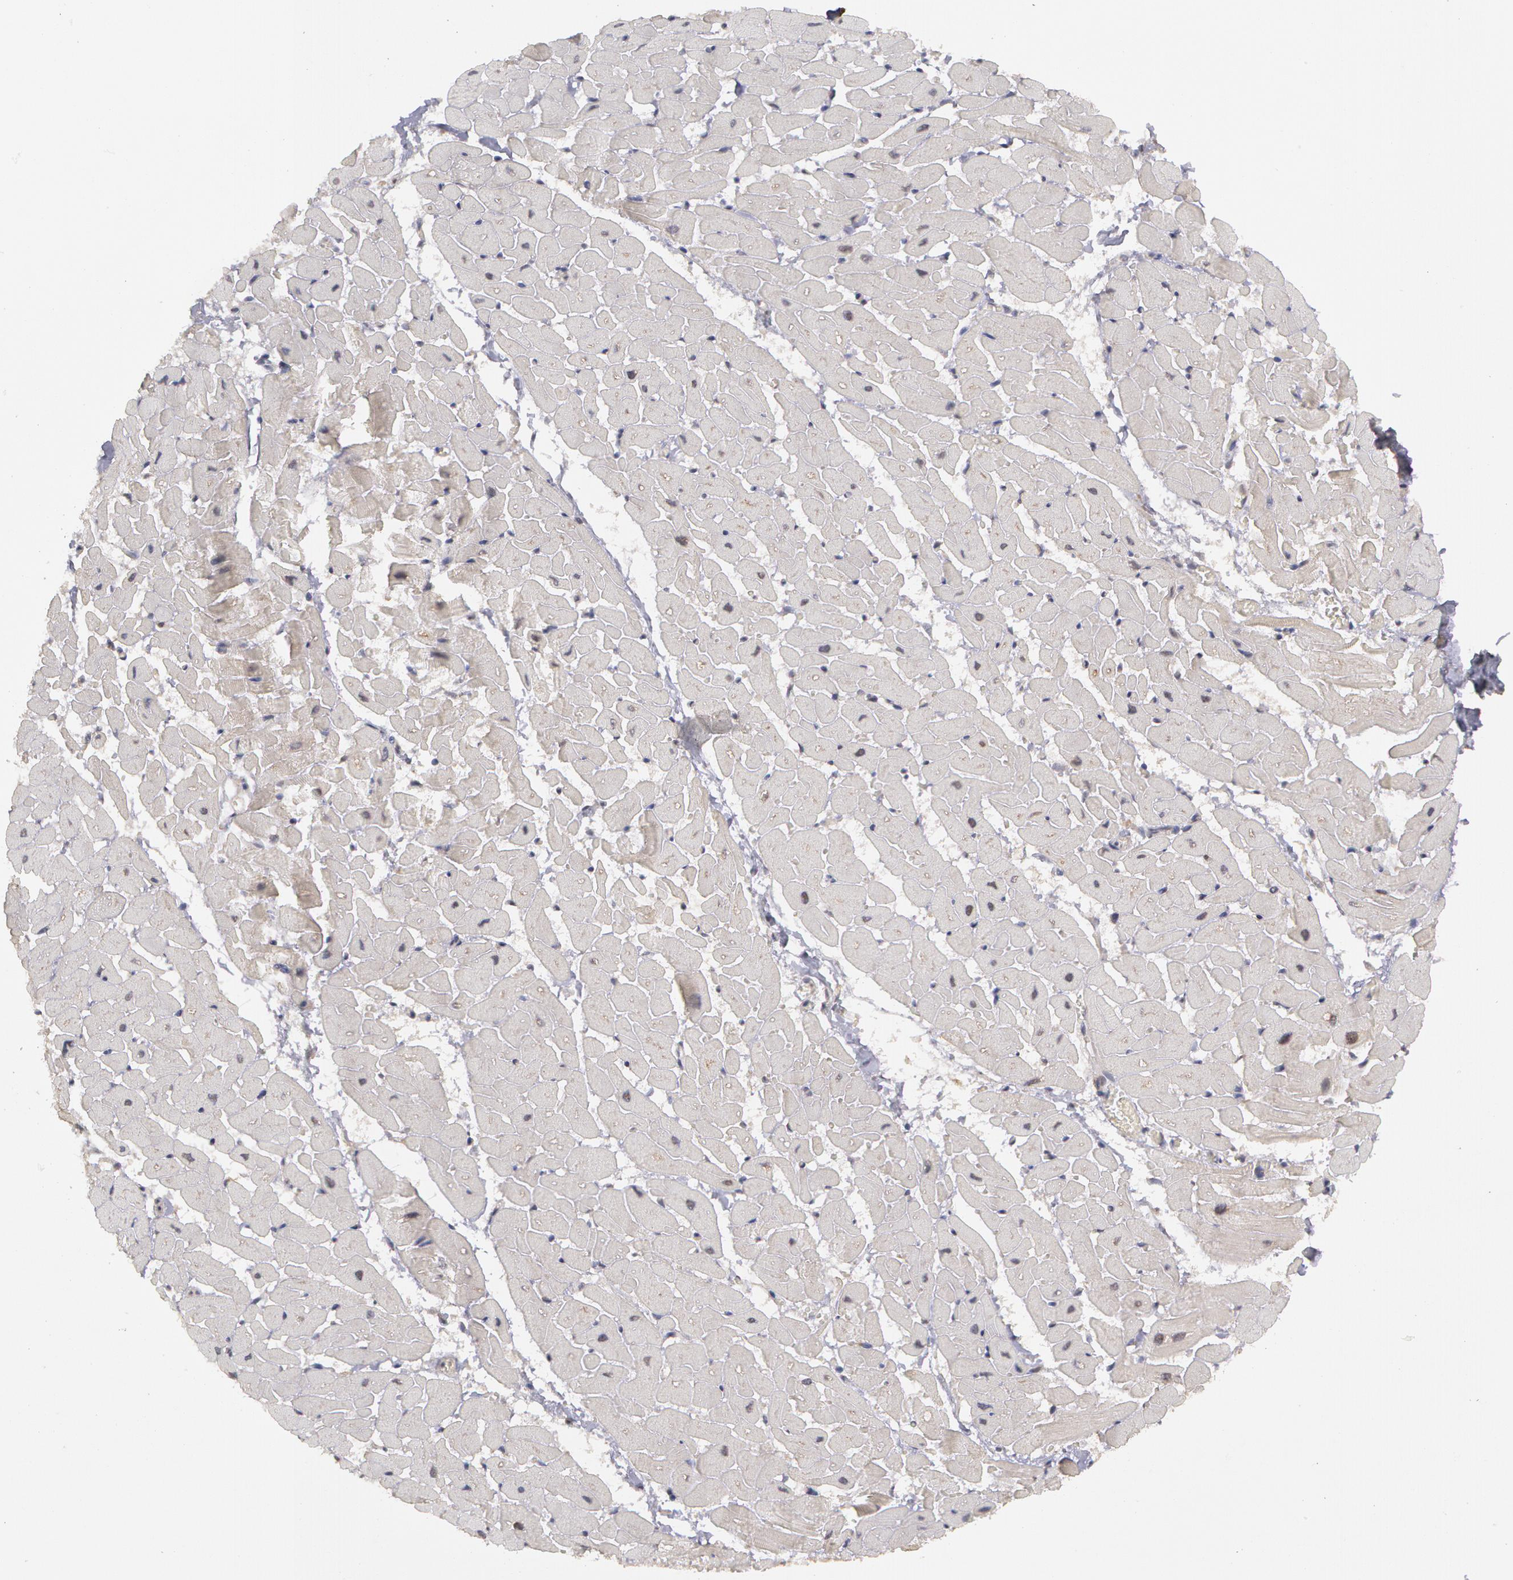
{"staining": {"intensity": "weak", "quantity": "25%-75%", "location": "cytoplasmic/membranous"}, "tissue": "heart muscle", "cell_type": "Cardiomyocytes", "image_type": "normal", "snomed": [{"axis": "morphology", "description": "Normal tissue, NOS"}, {"axis": "topography", "description": "Heart"}], "caption": "Protein staining shows weak cytoplasmic/membranous expression in approximately 25%-75% of cardiomyocytes in unremarkable heart muscle.", "gene": "GLIS1", "patient": {"sex": "female", "age": 19}}